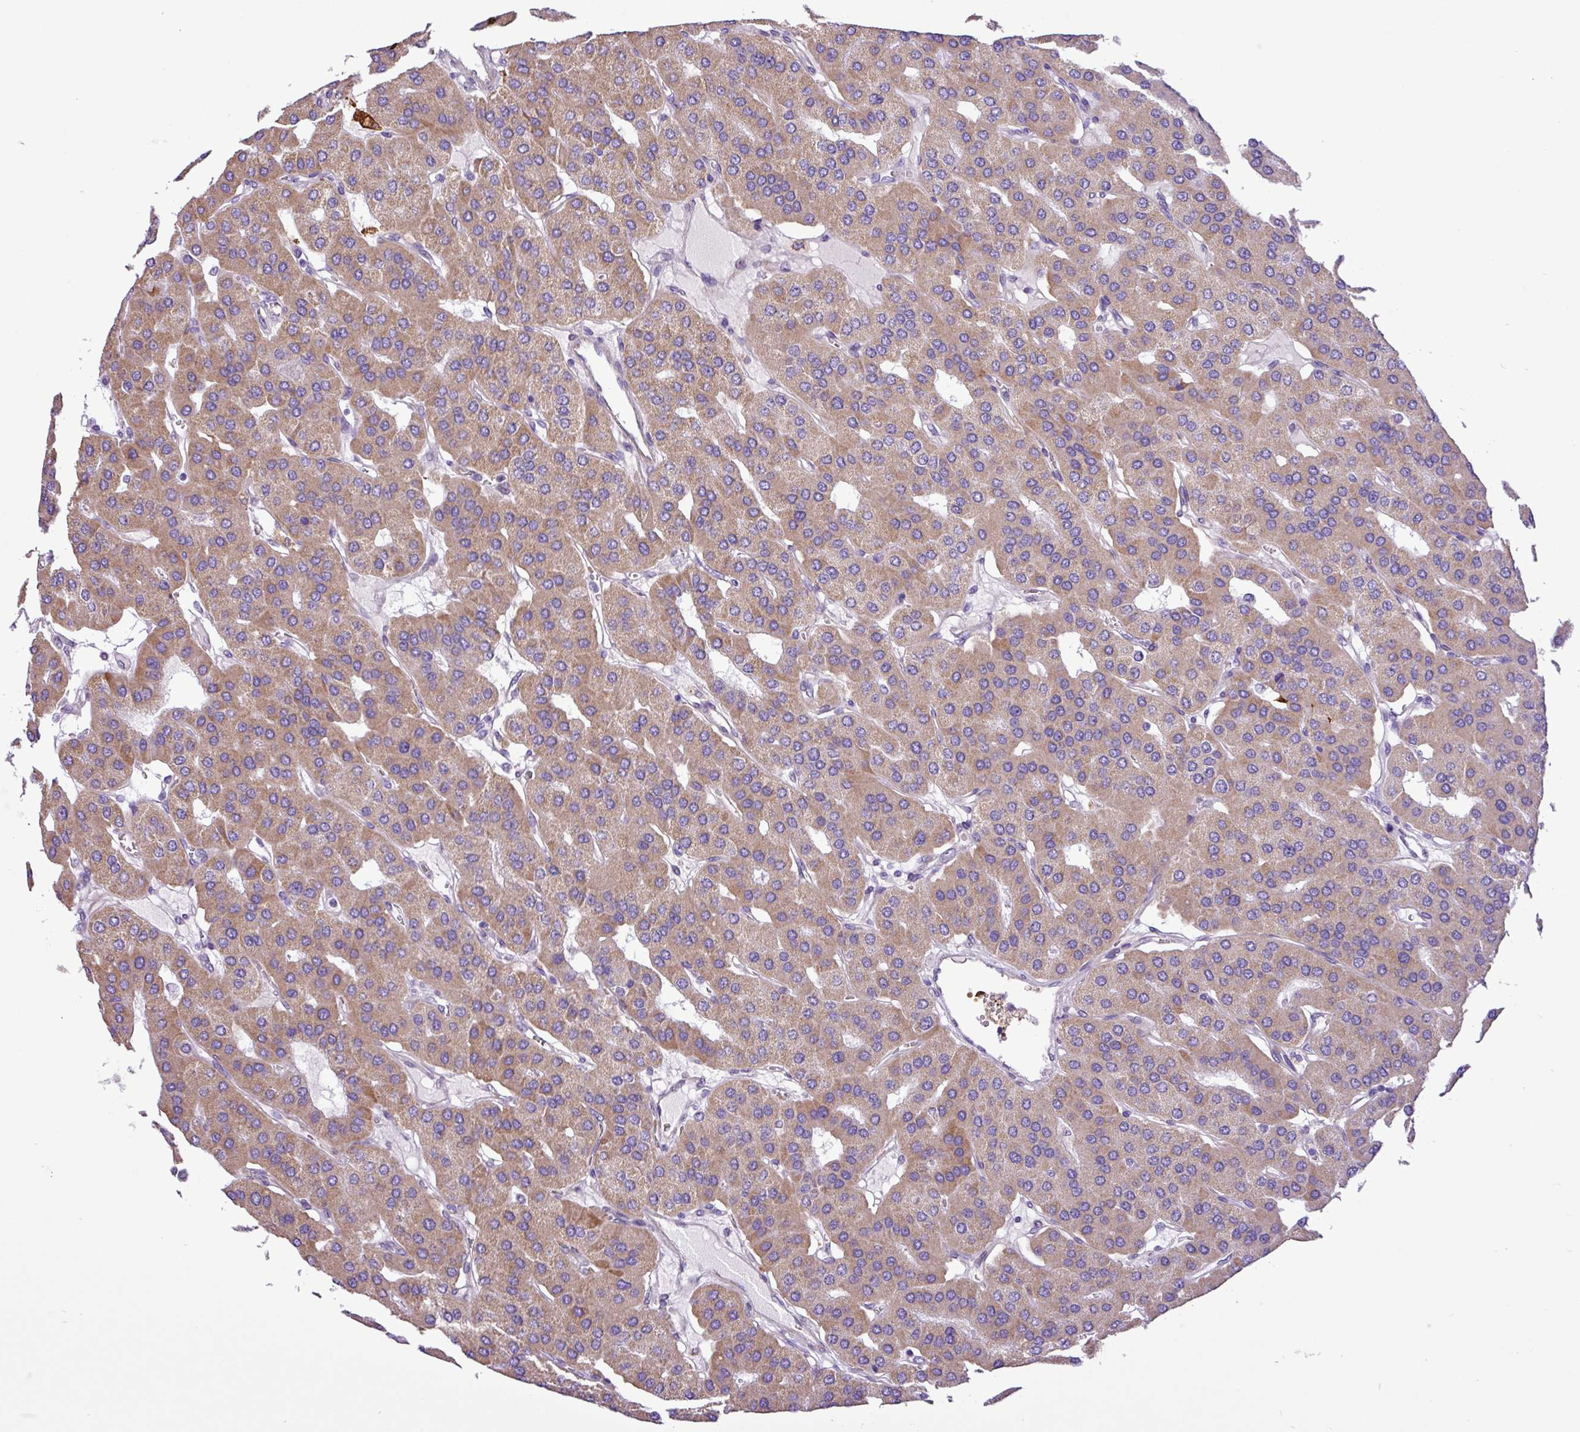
{"staining": {"intensity": "moderate", "quantity": ">75%", "location": "cytoplasmic/membranous"}, "tissue": "parathyroid gland", "cell_type": "Glandular cells", "image_type": "normal", "snomed": [{"axis": "morphology", "description": "Normal tissue, NOS"}, {"axis": "morphology", "description": "Adenoma, NOS"}, {"axis": "topography", "description": "Parathyroid gland"}], "caption": "Immunohistochemistry (IHC) image of benign parathyroid gland: human parathyroid gland stained using IHC reveals medium levels of moderate protein expression localized specifically in the cytoplasmic/membranous of glandular cells, appearing as a cytoplasmic/membranous brown color.", "gene": "C11orf91", "patient": {"sex": "female", "age": 86}}